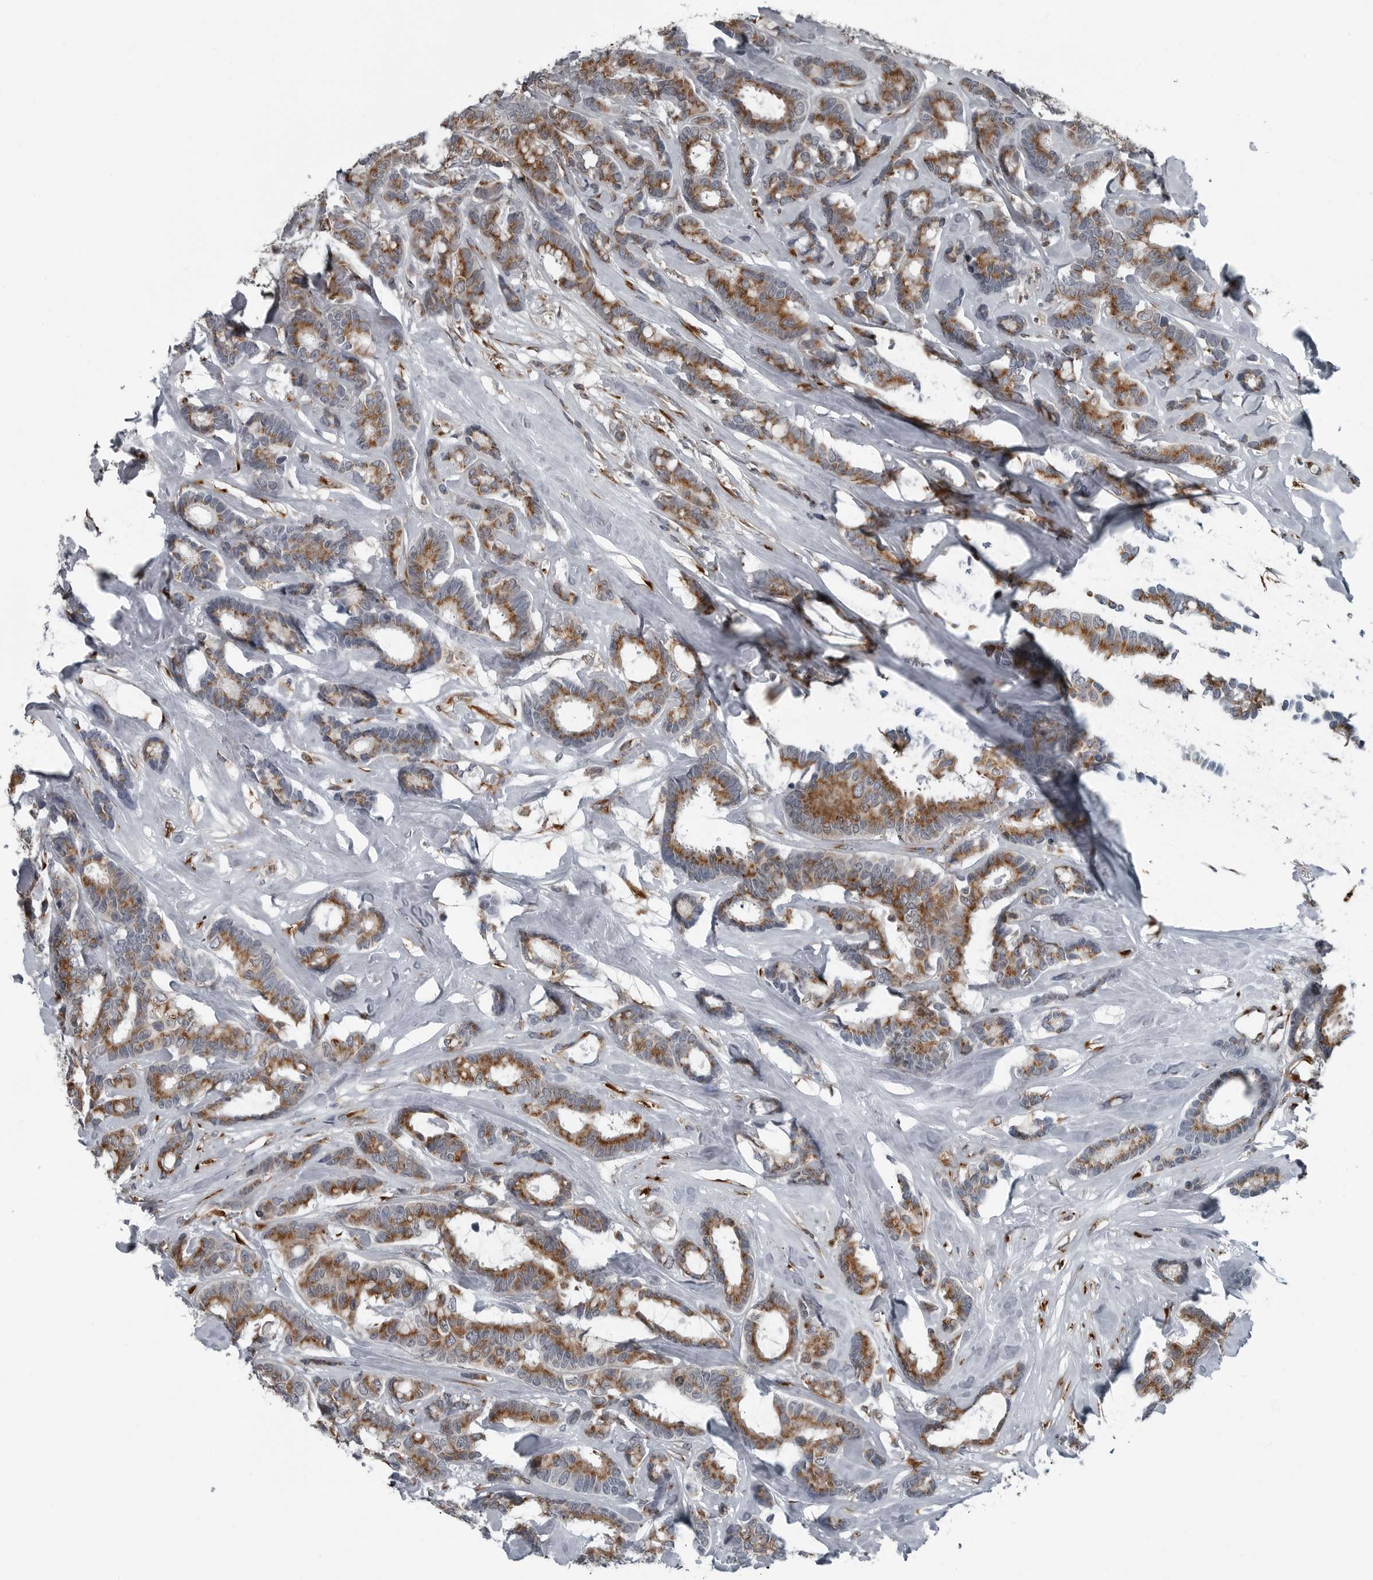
{"staining": {"intensity": "moderate", "quantity": ">75%", "location": "cytoplasmic/membranous"}, "tissue": "breast cancer", "cell_type": "Tumor cells", "image_type": "cancer", "snomed": [{"axis": "morphology", "description": "Duct carcinoma"}, {"axis": "topography", "description": "Breast"}], "caption": "Moderate cytoplasmic/membranous protein positivity is identified in approximately >75% of tumor cells in breast cancer.", "gene": "CEP85", "patient": {"sex": "female", "age": 87}}